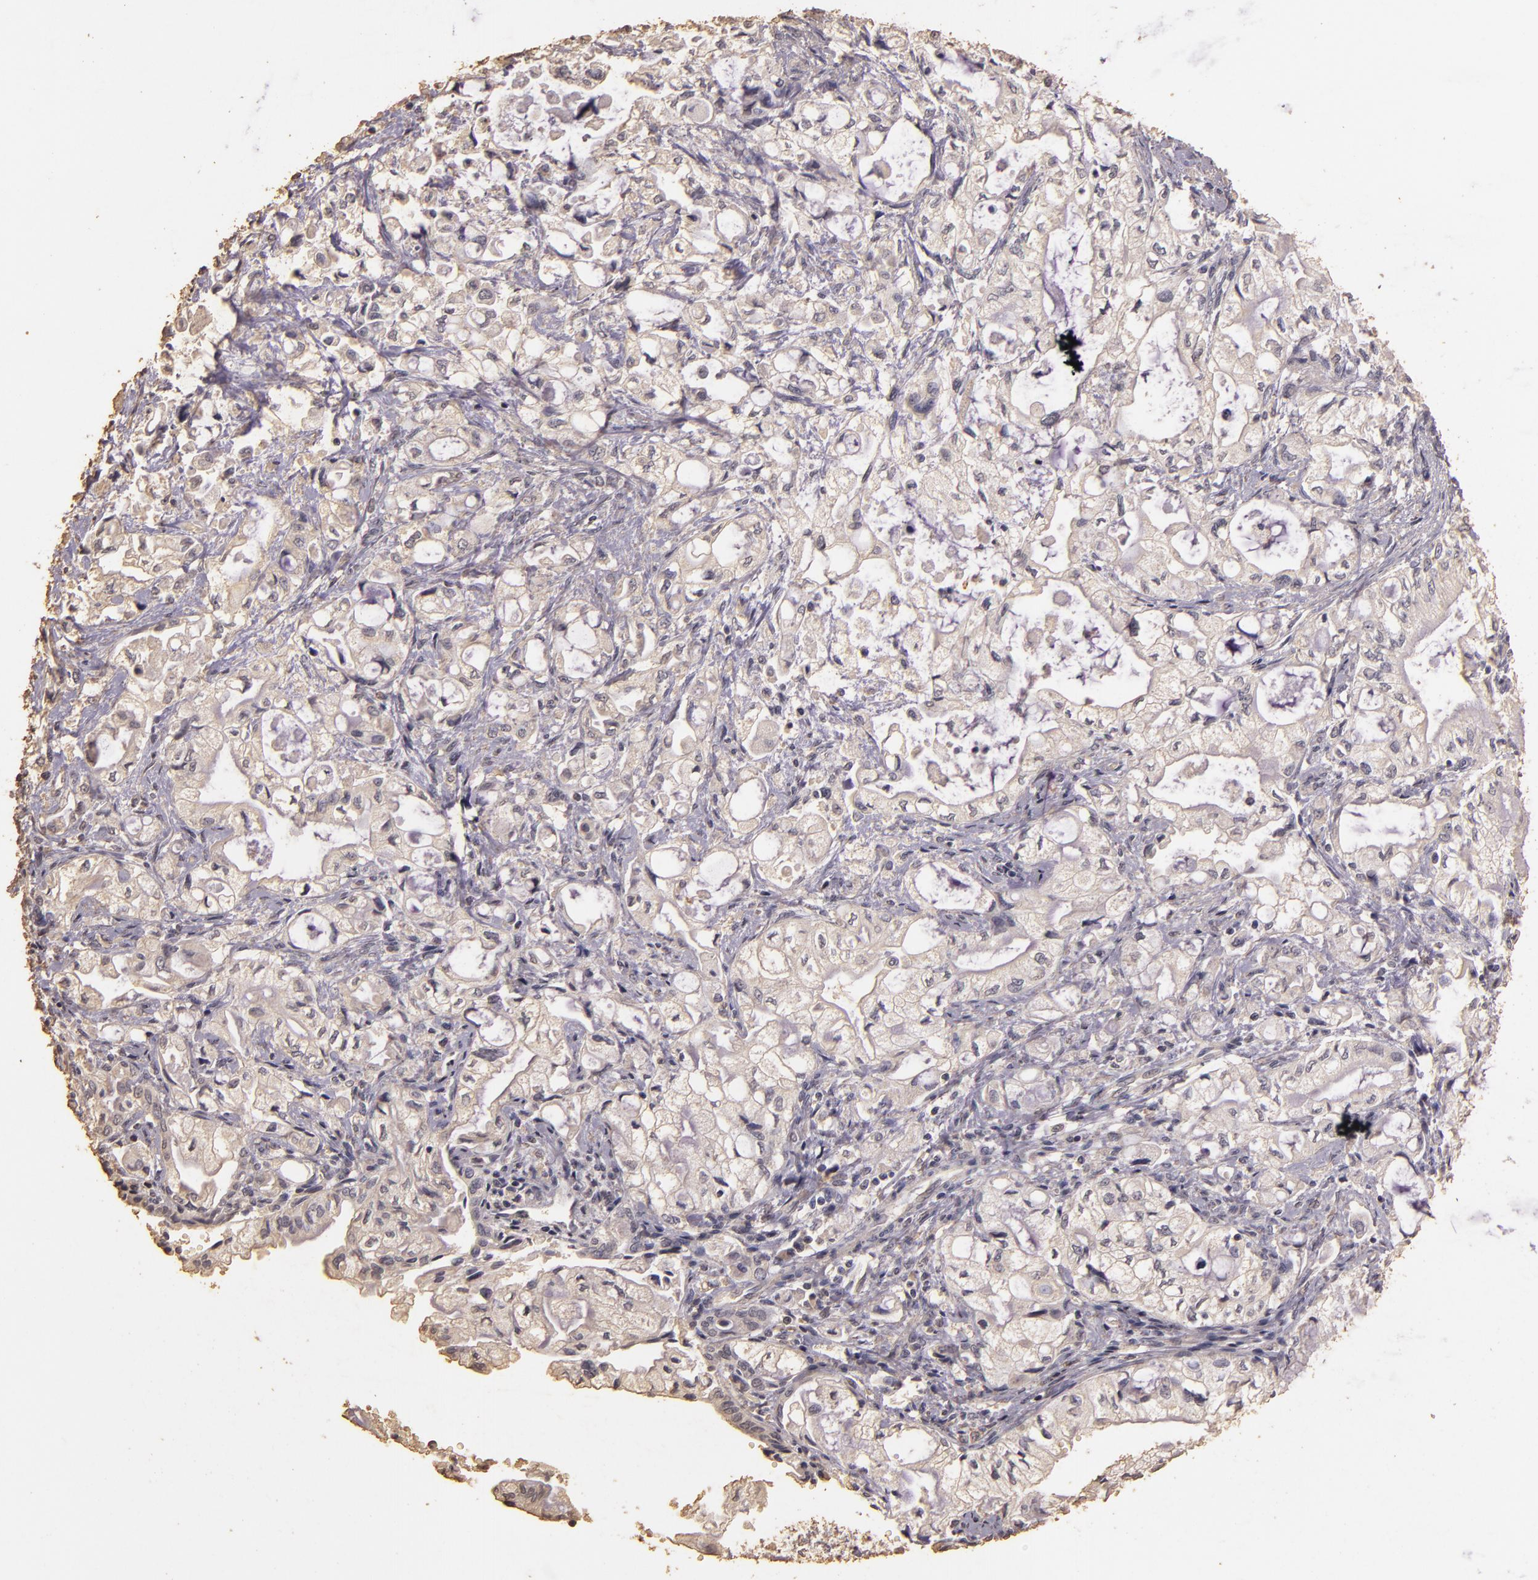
{"staining": {"intensity": "negative", "quantity": "none", "location": "none"}, "tissue": "pancreatic cancer", "cell_type": "Tumor cells", "image_type": "cancer", "snomed": [{"axis": "morphology", "description": "Adenocarcinoma, NOS"}, {"axis": "topography", "description": "Pancreas"}], "caption": "High magnification brightfield microscopy of pancreatic cancer stained with DAB (brown) and counterstained with hematoxylin (blue): tumor cells show no significant positivity.", "gene": "BCL2L13", "patient": {"sex": "male", "age": 79}}